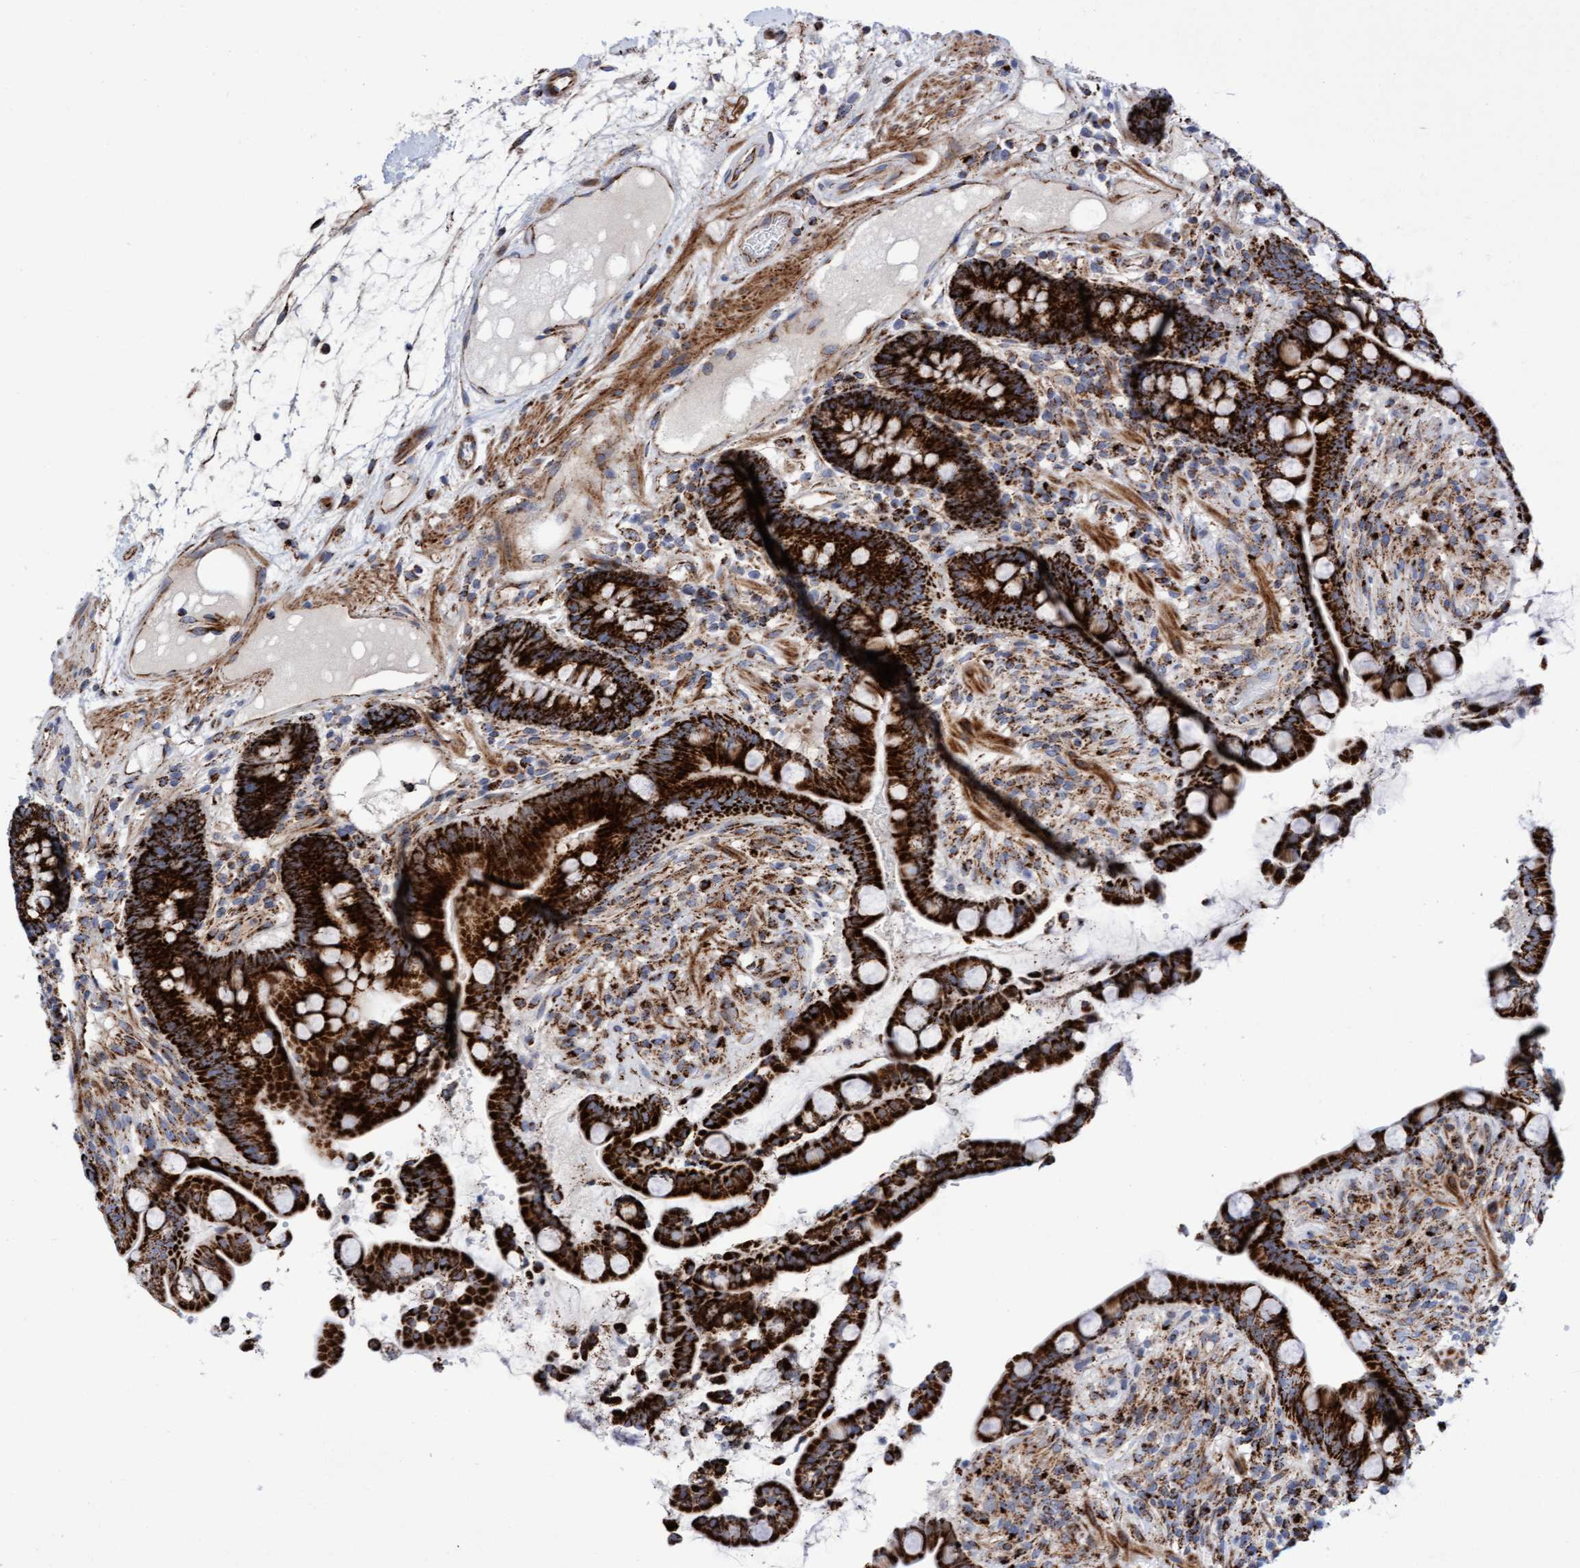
{"staining": {"intensity": "moderate", "quantity": ">75%", "location": "cytoplasmic/membranous"}, "tissue": "colon", "cell_type": "Endothelial cells", "image_type": "normal", "snomed": [{"axis": "morphology", "description": "Normal tissue, NOS"}, {"axis": "topography", "description": "Colon"}], "caption": "A high-resolution micrograph shows immunohistochemistry staining of benign colon, which displays moderate cytoplasmic/membranous expression in approximately >75% of endothelial cells. (DAB (3,3'-diaminobenzidine) IHC, brown staining for protein, blue staining for nuclei).", "gene": "GGTA1", "patient": {"sex": "male", "age": 73}}